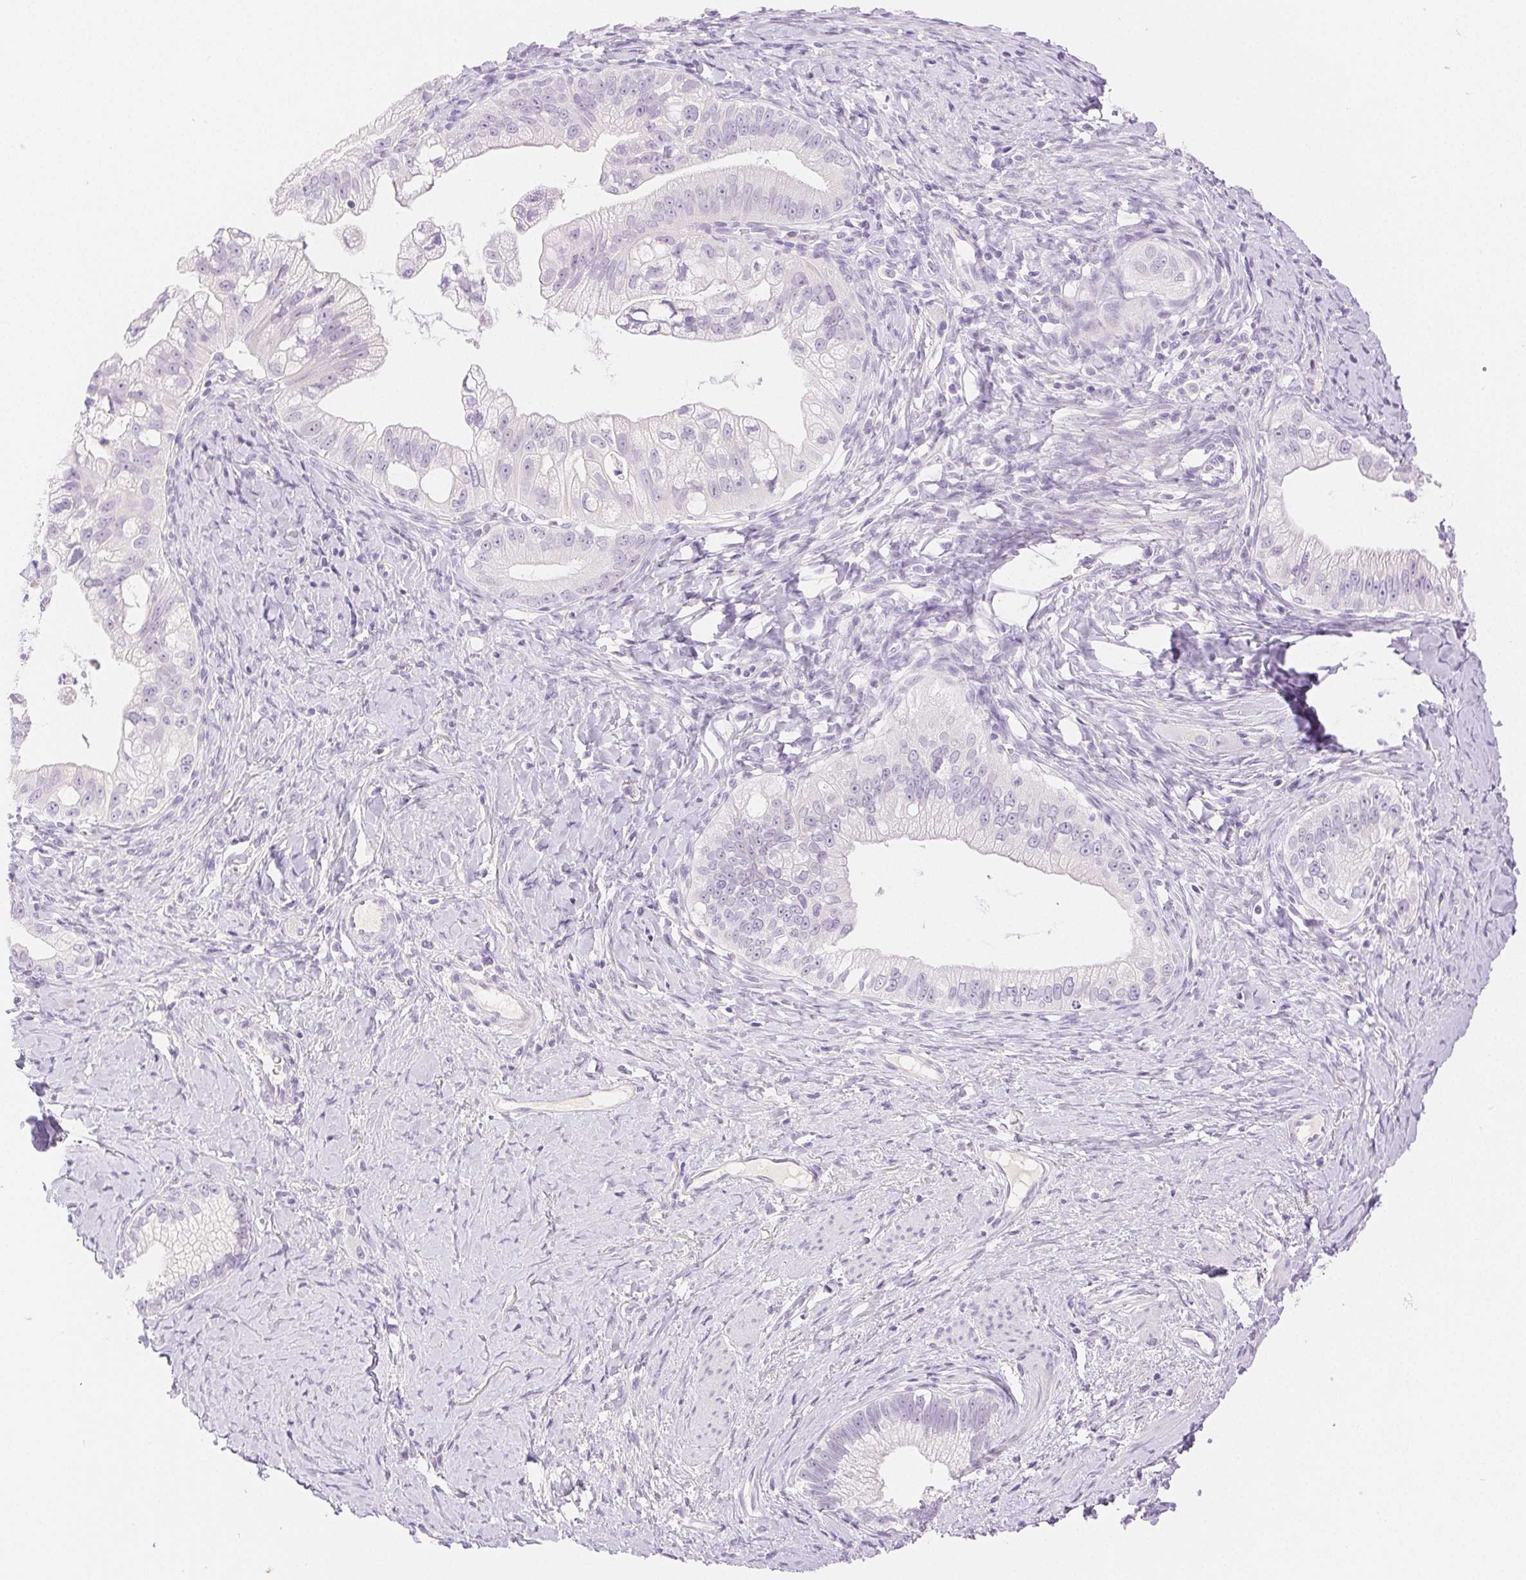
{"staining": {"intensity": "negative", "quantity": "none", "location": "none"}, "tissue": "pancreatic cancer", "cell_type": "Tumor cells", "image_type": "cancer", "snomed": [{"axis": "morphology", "description": "Adenocarcinoma, NOS"}, {"axis": "topography", "description": "Pancreas"}], "caption": "An immunohistochemistry micrograph of pancreatic cancer (adenocarcinoma) is shown. There is no staining in tumor cells of pancreatic cancer (adenocarcinoma).", "gene": "SPACA4", "patient": {"sex": "male", "age": 70}}